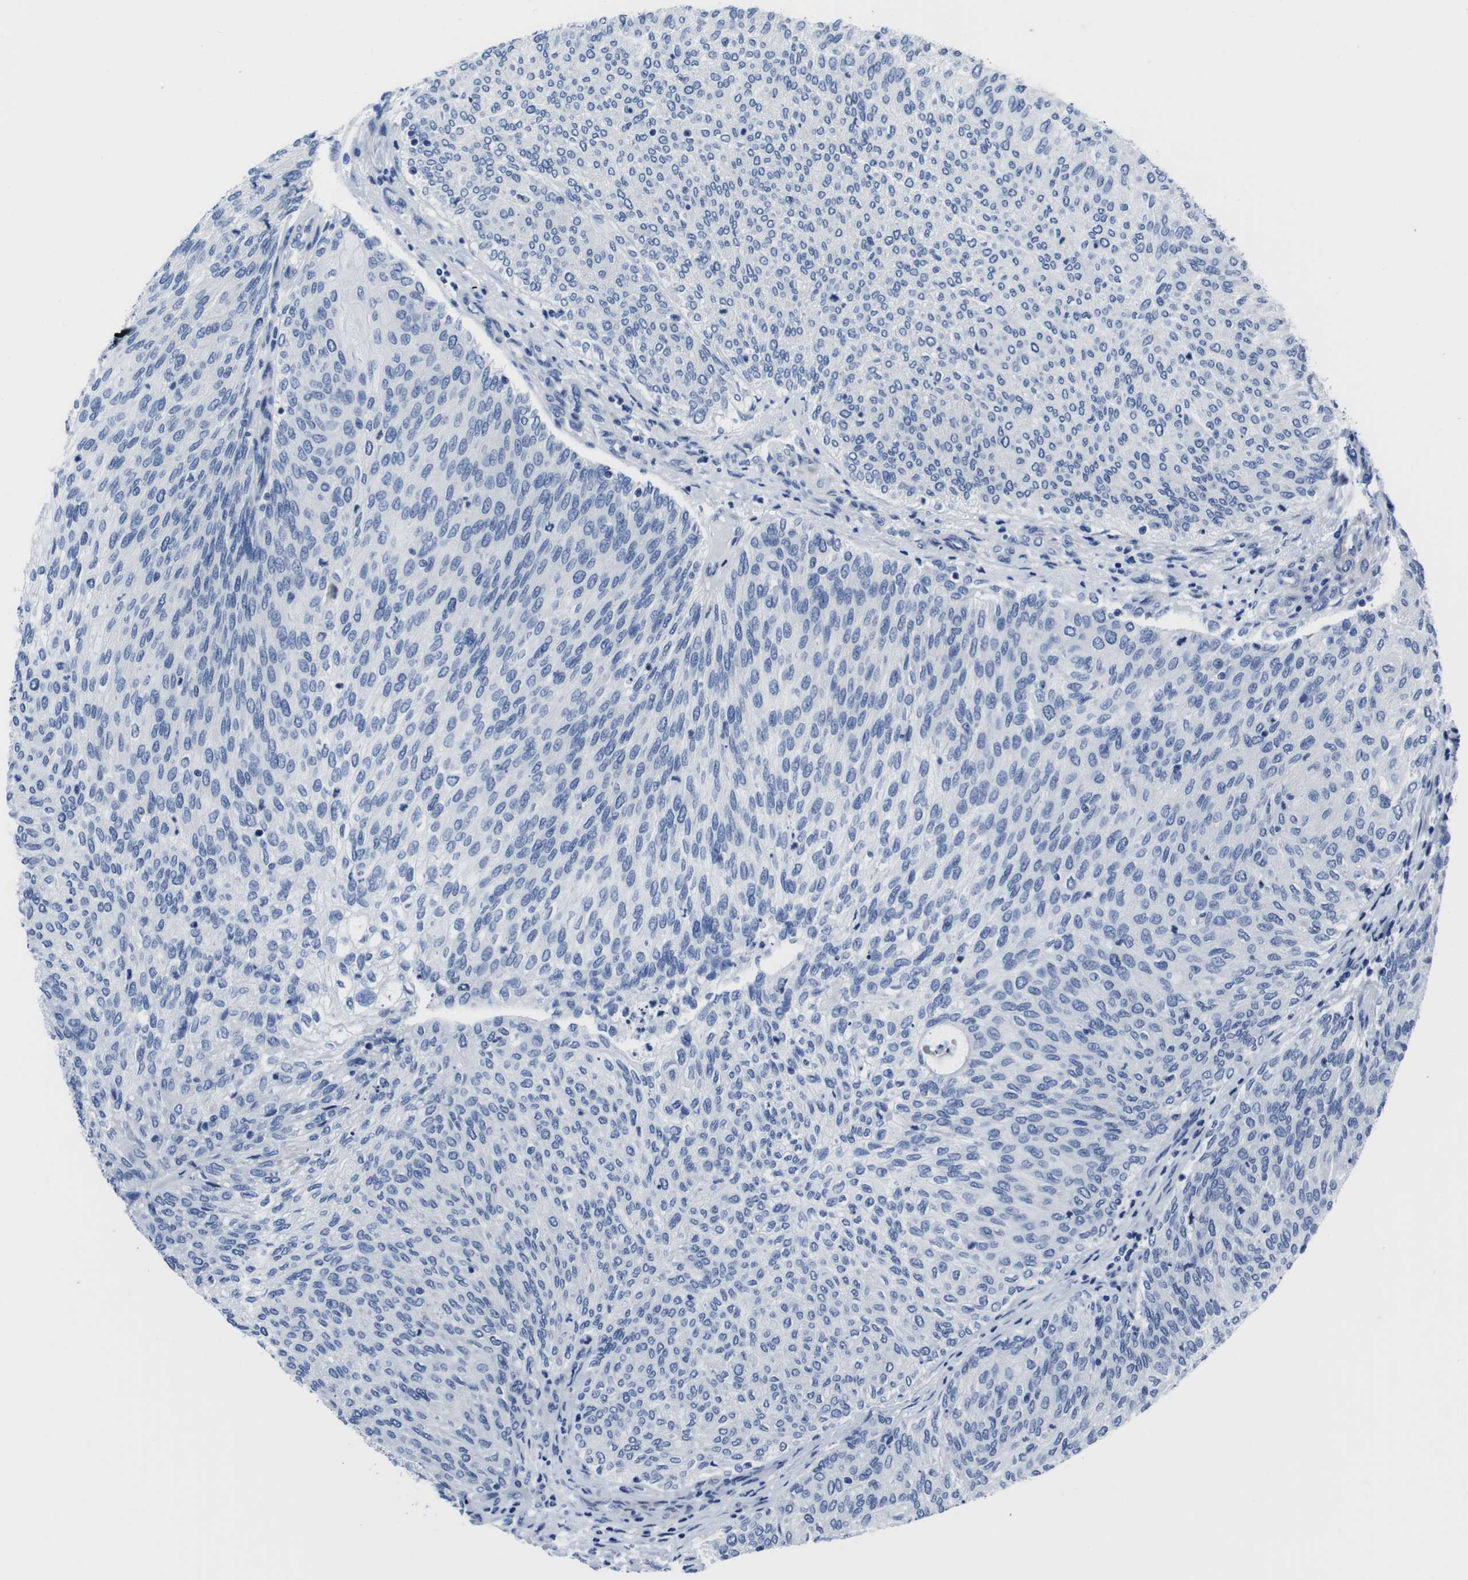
{"staining": {"intensity": "negative", "quantity": "none", "location": "none"}, "tissue": "urothelial cancer", "cell_type": "Tumor cells", "image_type": "cancer", "snomed": [{"axis": "morphology", "description": "Urothelial carcinoma, Low grade"}, {"axis": "topography", "description": "Urinary bladder"}], "caption": "High power microscopy photomicrograph of an IHC photomicrograph of low-grade urothelial carcinoma, revealing no significant positivity in tumor cells. (Stains: DAB immunohistochemistry (IHC) with hematoxylin counter stain, Microscopy: brightfield microscopy at high magnification).", "gene": "EIF4A1", "patient": {"sex": "female", "age": 79}}